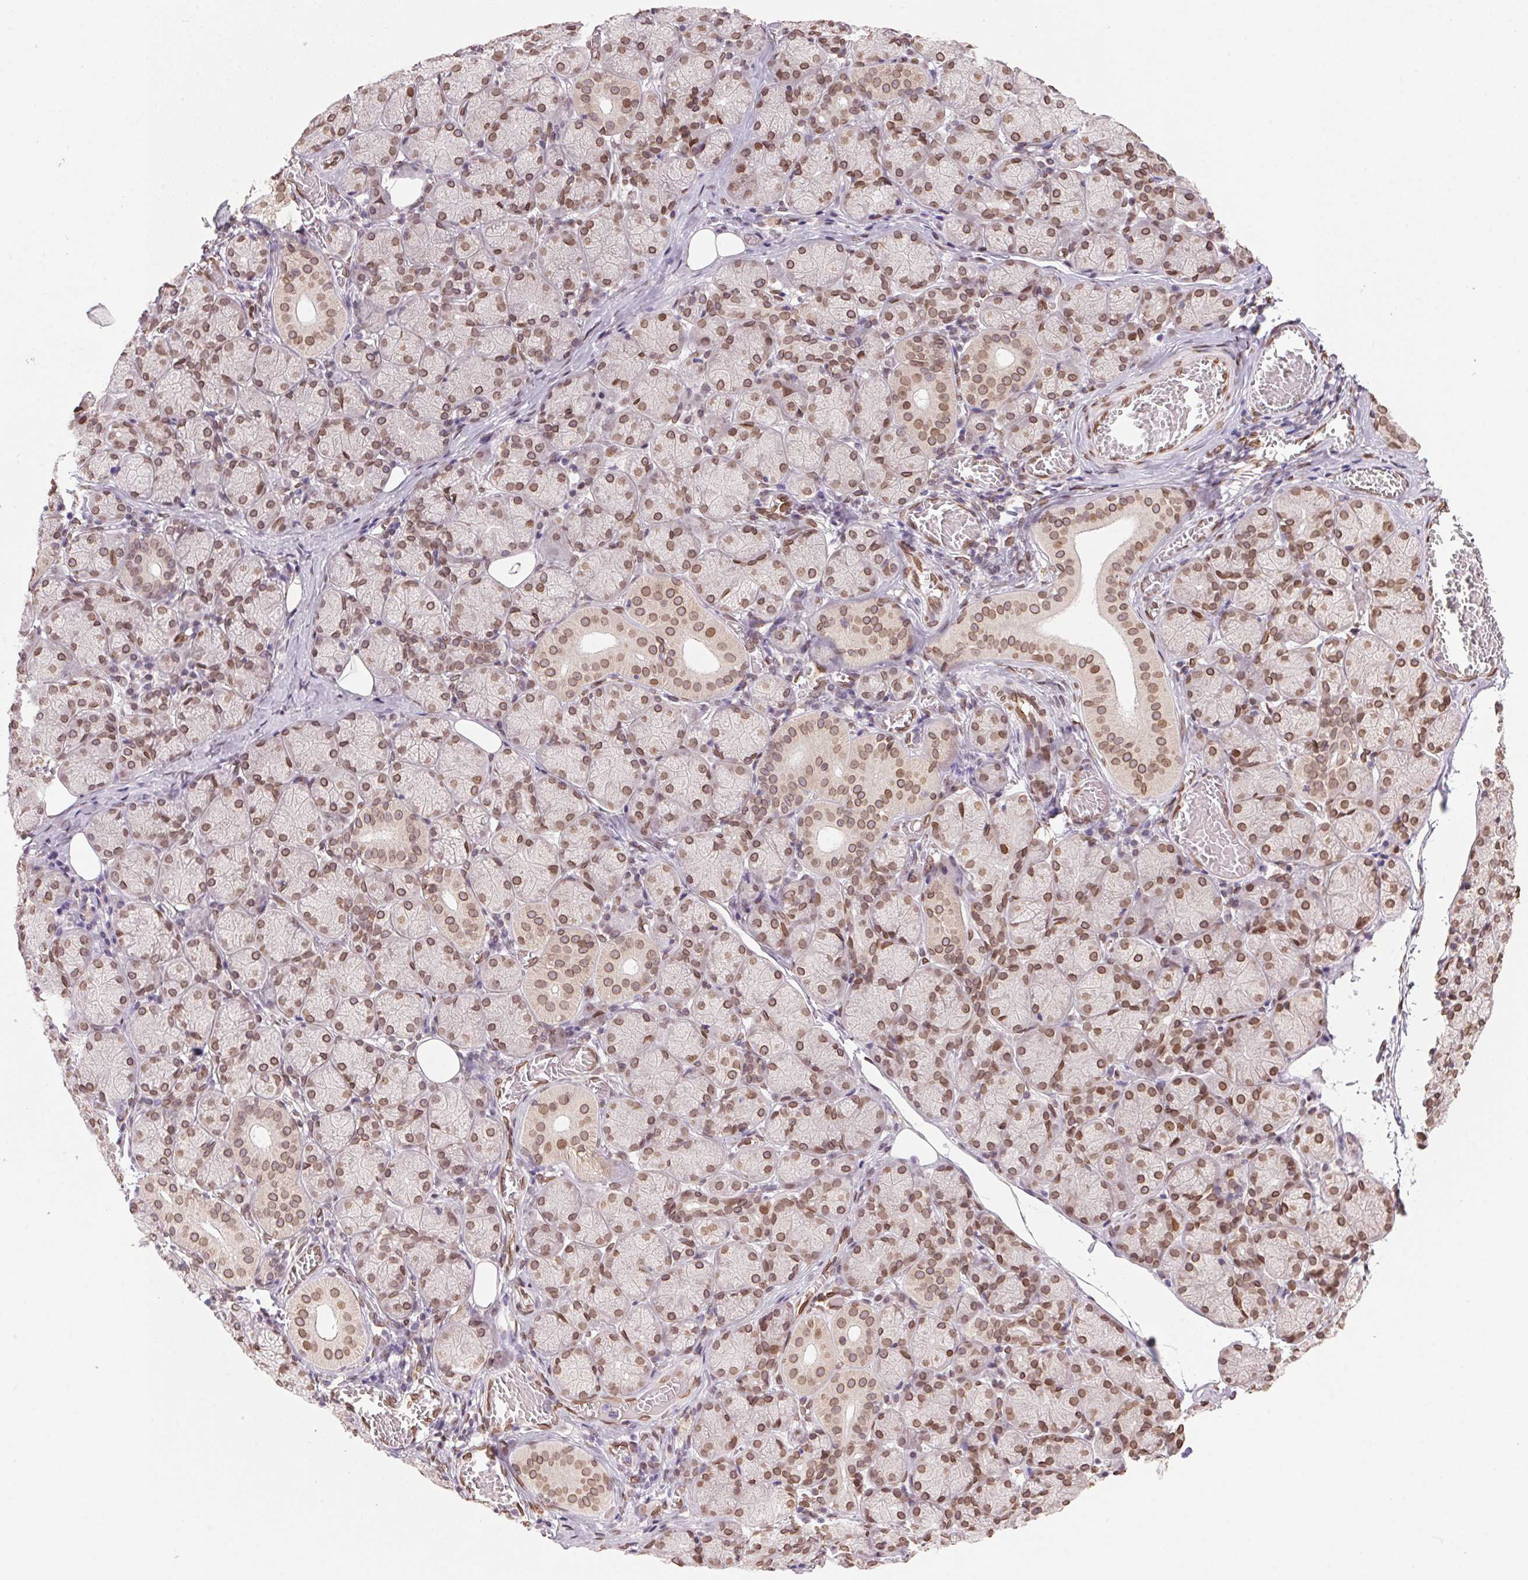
{"staining": {"intensity": "moderate", "quantity": ">75%", "location": "cytoplasmic/membranous,nuclear"}, "tissue": "salivary gland", "cell_type": "Glandular cells", "image_type": "normal", "snomed": [{"axis": "morphology", "description": "Normal tissue, NOS"}, {"axis": "topography", "description": "Salivary gland"}, {"axis": "topography", "description": "Peripheral nerve tissue"}], "caption": "High-magnification brightfield microscopy of unremarkable salivary gland stained with DAB (brown) and counterstained with hematoxylin (blue). glandular cells exhibit moderate cytoplasmic/membranous,nuclear staining is identified in approximately>75% of cells. The staining was performed using DAB (3,3'-diaminobenzidine) to visualize the protein expression in brown, while the nuclei were stained in blue with hematoxylin (Magnification: 20x).", "gene": "TMEM175", "patient": {"sex": "female", "age": 24}}